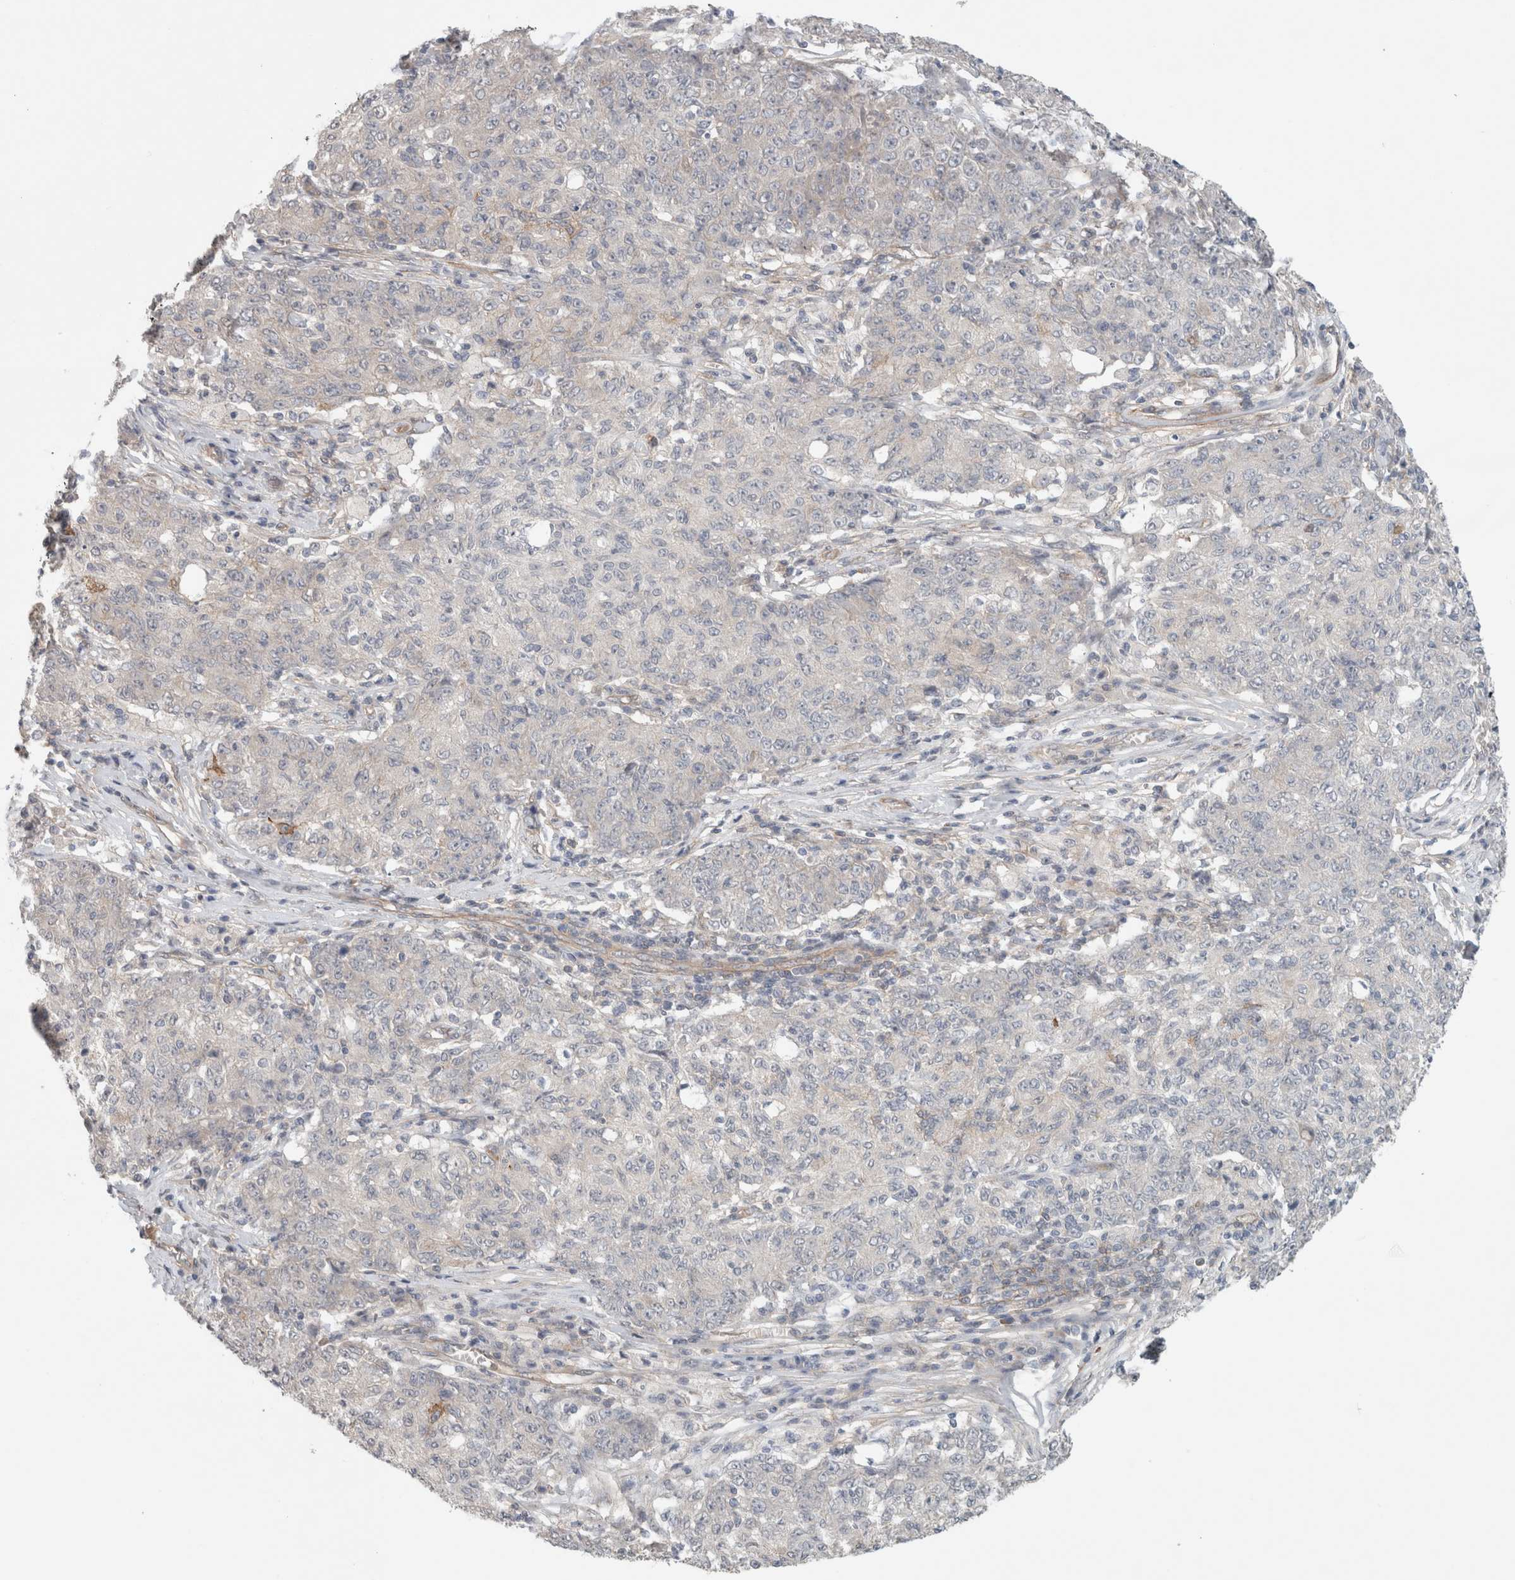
{"staining": {"intensity": "negative", "quantity": "none", "location": "none"}, "tissue": "ovarian cancer", "cell_type": "Tumor cells", "image_type": "cancer", "snomed": [{"axis": "morphology", "description": "Carcinoma, endometroid"}, {"axis": "topography", "description": "Ovary"}], "caption": "High power microscopy photomicrograph of an immunohistochemistry histopathology image of ovarian endometroid carcinoma, revealing no significant positivity in tumor cells.", "gene": "RASAL2", "patient": {"sex": "female", "age": 42}}